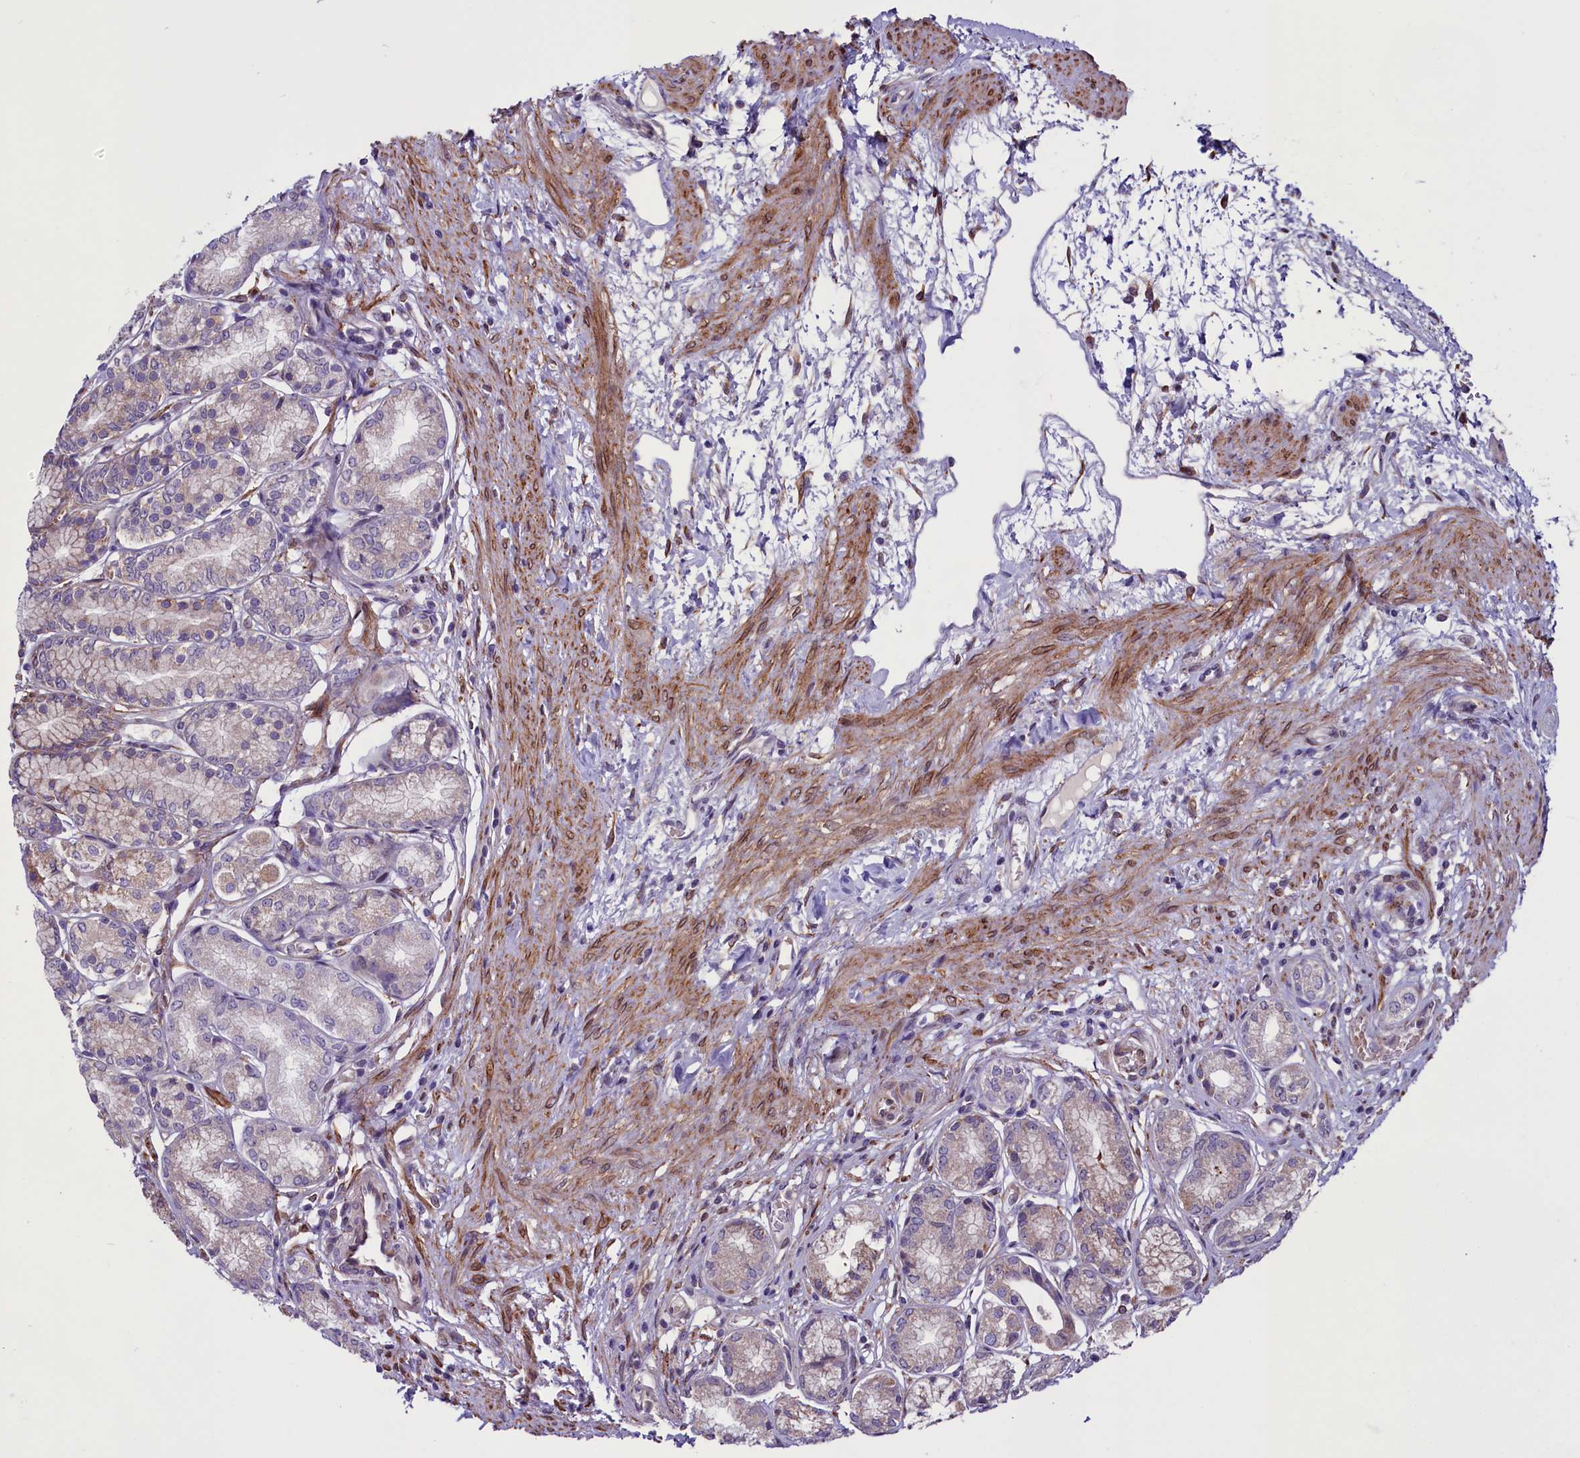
{"staining": {"intensity": "moderate", "quantity": "25%-75%", "location": "cytoplasmic/membranous"}, "tissue": "stomach", "cell_type": "Glandular cells", "image_type": "normal", "snomed": [{"axis": "morphology", "description": "Normal tissue, NOS"}, {"axis": "morphology", "description": "Adenocarcinoma, NOS"}, {"axis": "morphology", "description": "Adenocarcinoma, High grade"}, {"axis": "topography", "description": "Stomach, upper"}, {"axis": "topography", "description": "Stomach"}], "caption": "Human stomach stained for a protein (brown) demonstrates moderate cytoplasmic/membranous positive positivity in about 25%-75% of glandular cells.", "gene": "MIEF2", "patient": {"sex": "female", "age": 65}}